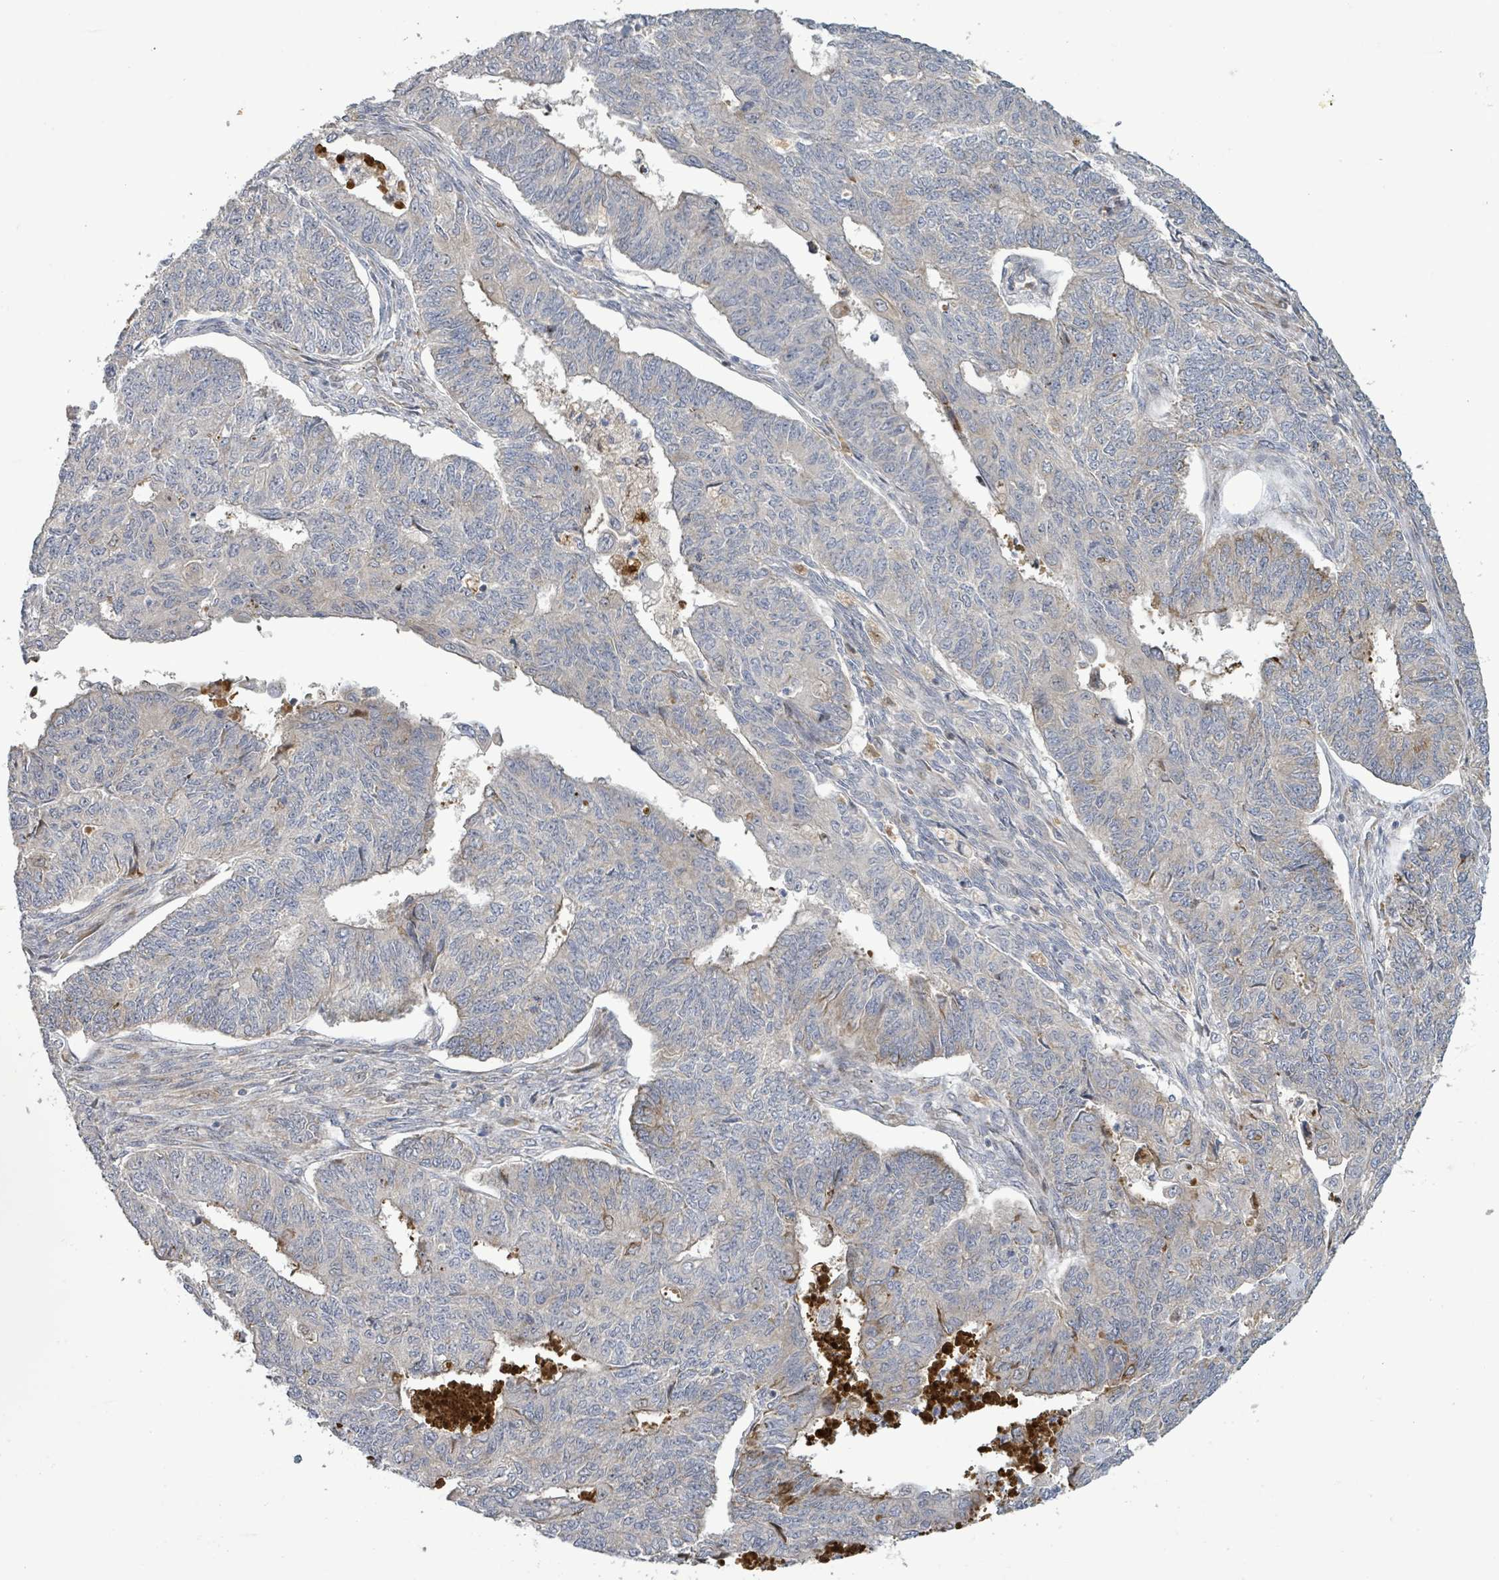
{"staining": {"intensity": "weak", "quantity": "<25%", "location": "cytoplasmic/membranous"}, "tissue": "endometrial cancer", "cell_type": "Tumor cells", "image_type": "cancer", "snomed": [{"axis": "morphology", "description": "Adenocarcinoma, NOS"}, {"axis": "topography", "description": "Endometrium"}], "caption": "Immunohistochemistry (IHC) photomicrograph of endometrial adenocarcinoma stained for a protein (brown), which shows no positivity in tumor cells. Nuclei are stained in blue.", "gene": "LILRA4", "patient": {"sex": "female", "age": 32}}